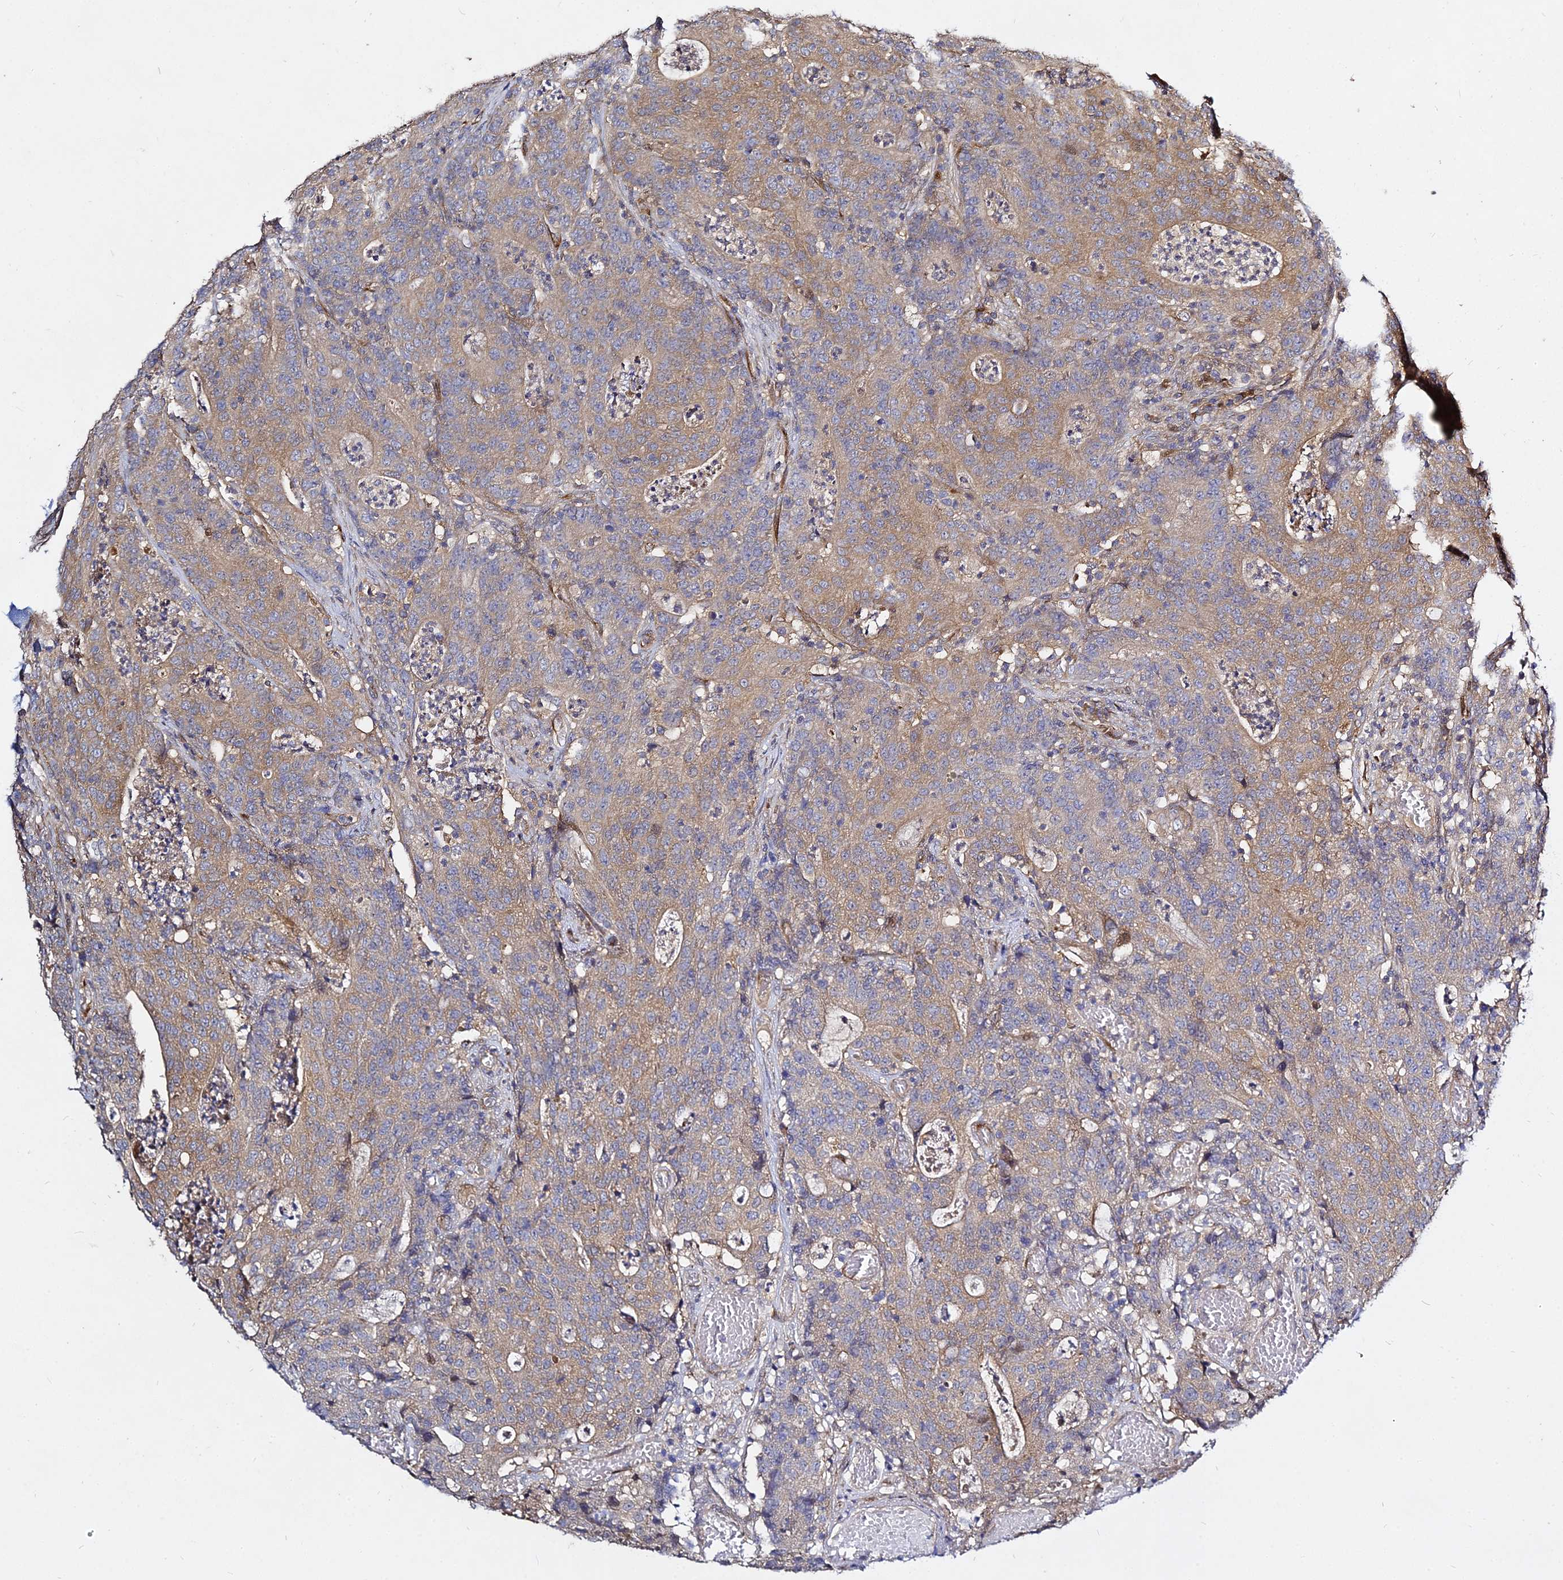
{"staining": {"intensity": "moderate", "quantity": ">75%", "location": "cytoplasmic/membranous"}, "tissue": "colorectal cancer", "cell_type": "Tumor cells", "image_type": "cancer", "snomed": [{"axis": "morphology", "description": "Adenocarcinoma, NOS"}, {"axis": "topography", "description": "Colon"}], "caption": "Adenocarcinoma (colorectal) stained with DAB (3,3'-diaminobenzidine) IHC demonstrates medium levels of moderate cytoplasmic/membranous staining in about >75% of tumor cells.", "gene": "GRTP1", "patient": {"sex": "male", "age": 83}}